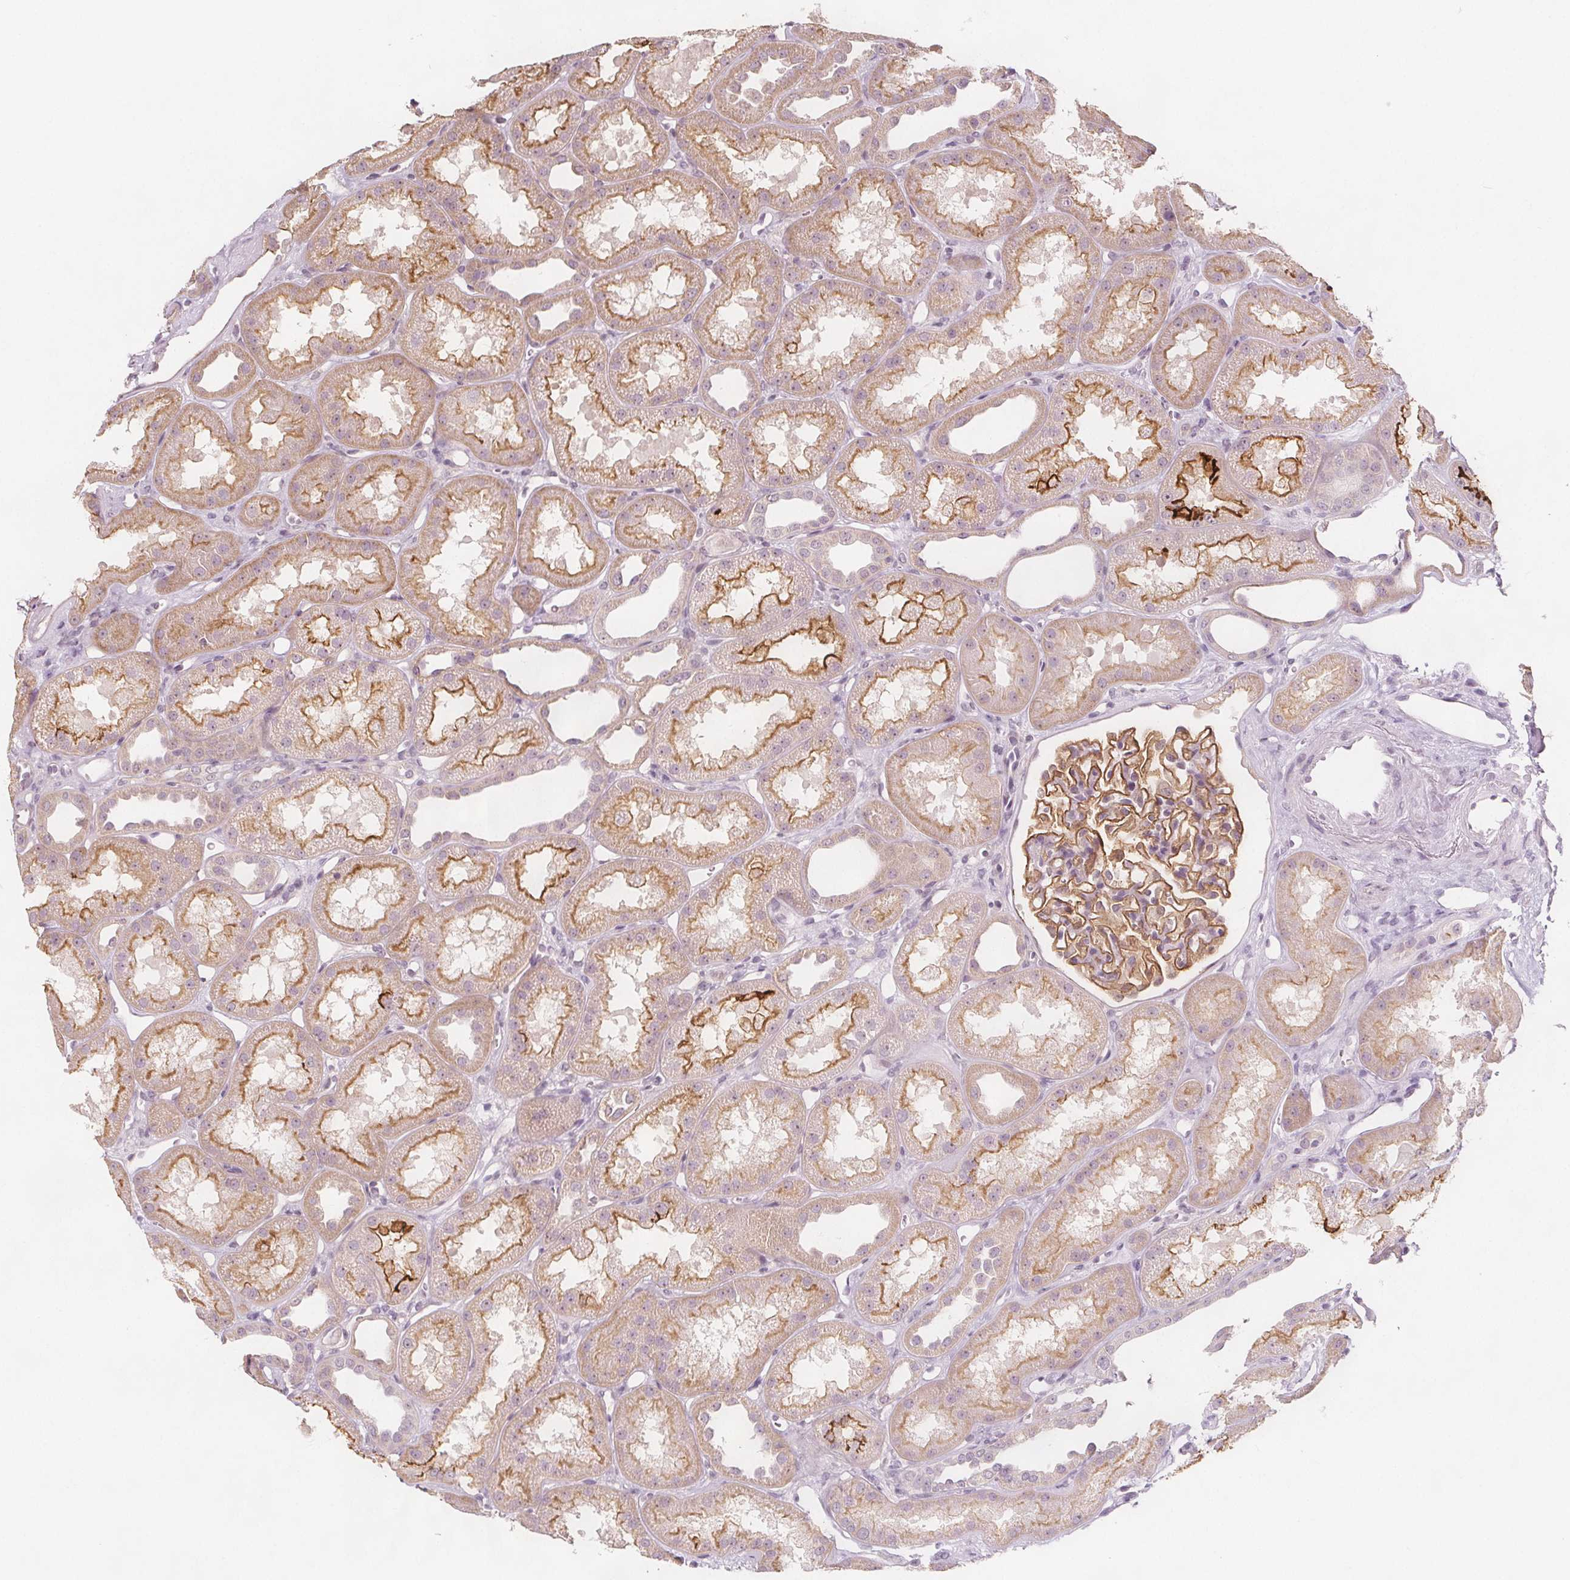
{"staining": {"intensity": "strong", "quantity": ">75%", "location": "cytoplasmic/membranous"}, "tissue": "kidney", "cell_type": "Cells in glomeruli", "image_type": "normal", "snomed": [{"axis": "morphology", "description": "Normal tissue, NOS"}, {"axis": "topography", "description": "Kidney"}], "caption": "About >75% of cells in glomeruli in benign human kidney reveal strong cytoplasmic/membranous protein staining as visualized by brown immunohistochemical staining.", "gene": "C1orf167", "patient": {"sex": "male", "age": 61}}